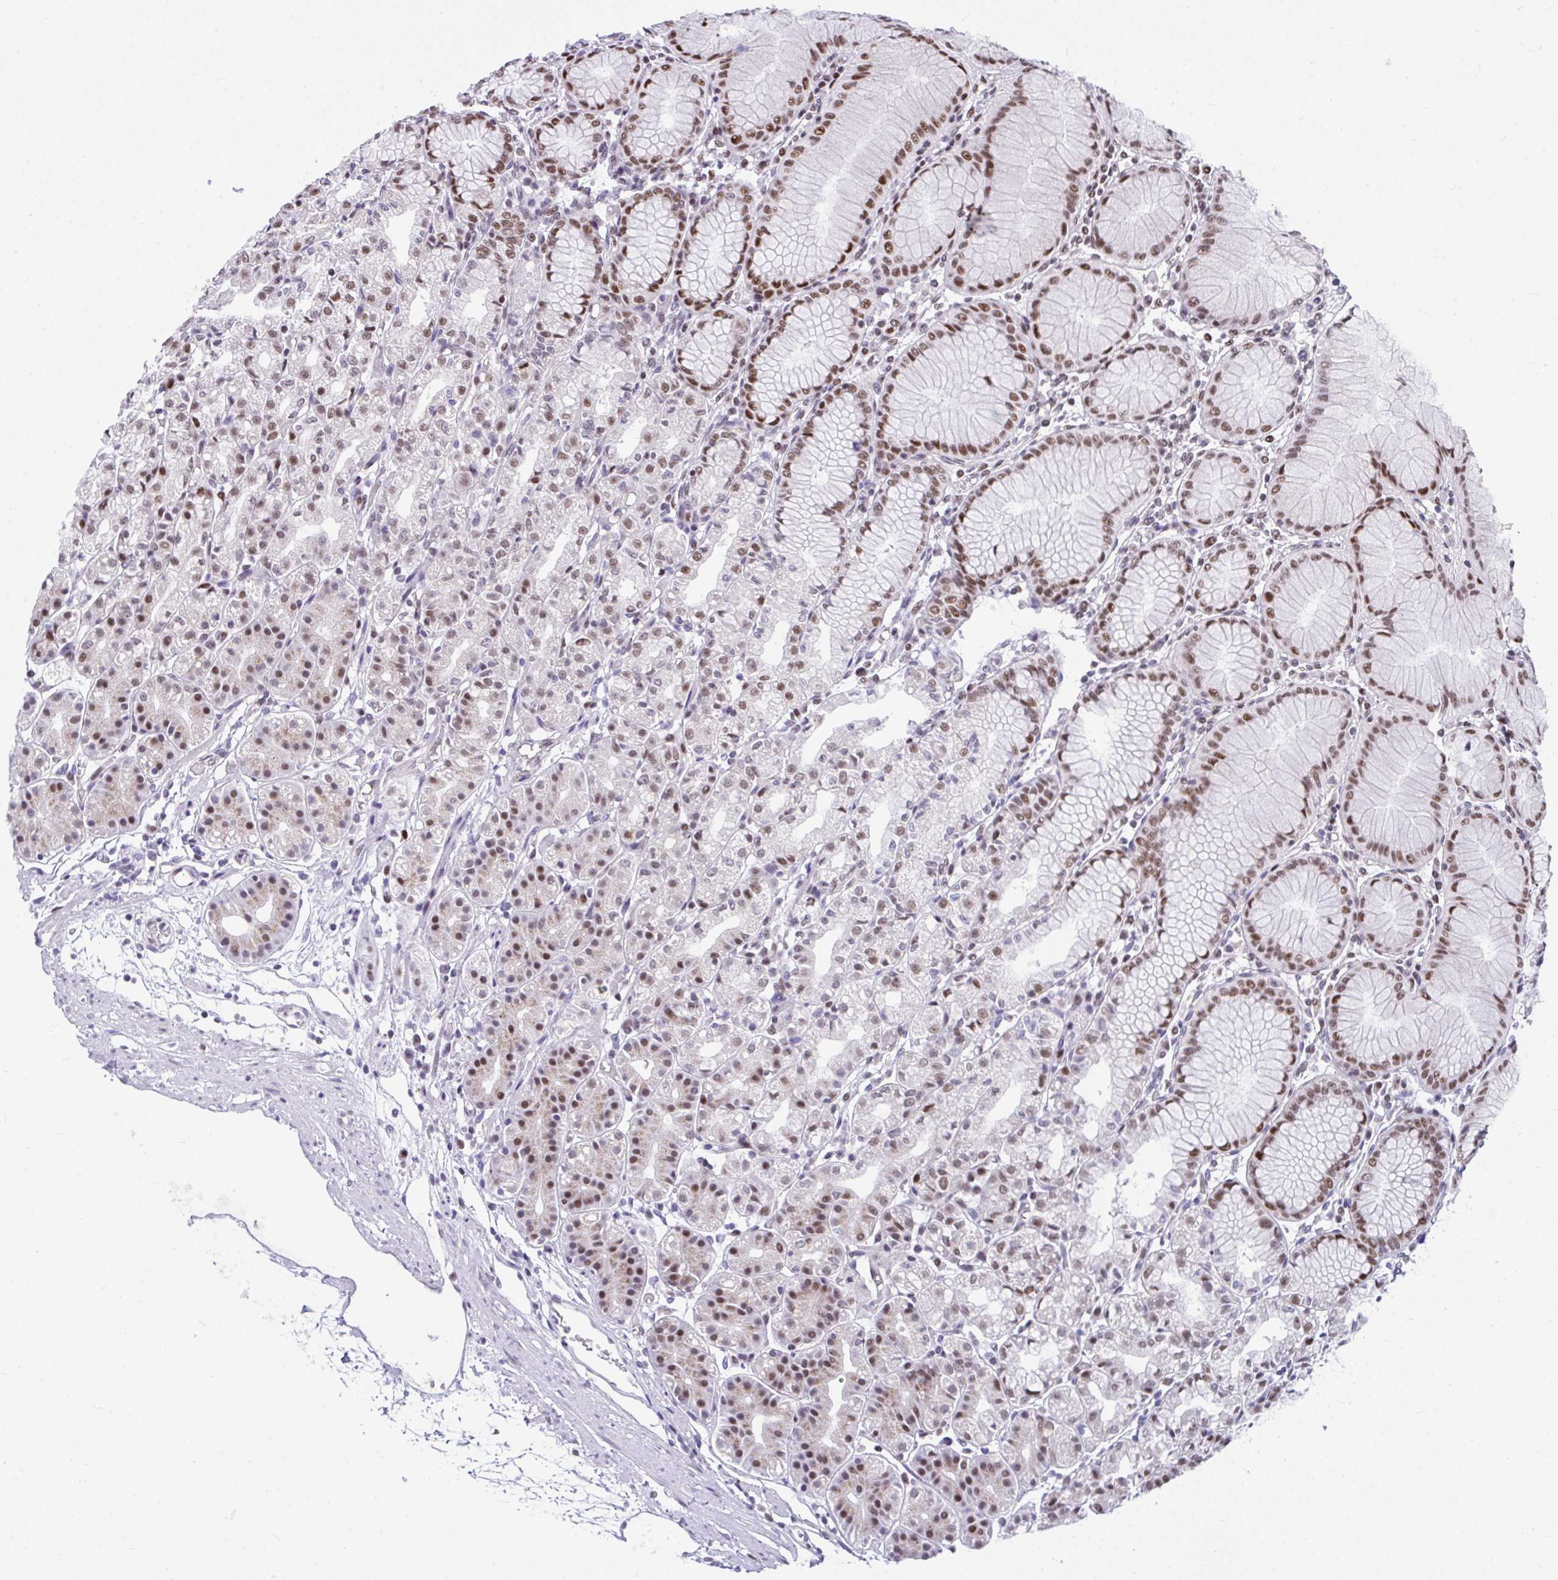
{"staining": {"intensity": "moderate", "quantity": "25%-75%", "location": "nuclear"}, "tissue": "stomach", "cell_type": "Glandular cells", "image_type": "normal", "snomed": [{"axis": "morphology", "description": "Normal tissue, NOS"}, {"axis": "topography", "description": "Stomach"}], "caption": "Immunohistochemistry of benign human stomach exhibits medium levels of moderate nuclear expression in about 25%-75% of glandular cells. Using DAB (3,3'-diaminobenzidine) (brown) and hematoxylin (blue) stains, captured at high magnification using brightfield microscopy.", "gene": "SLC35C2", "patient": {"sex": "female", "age": 57}}